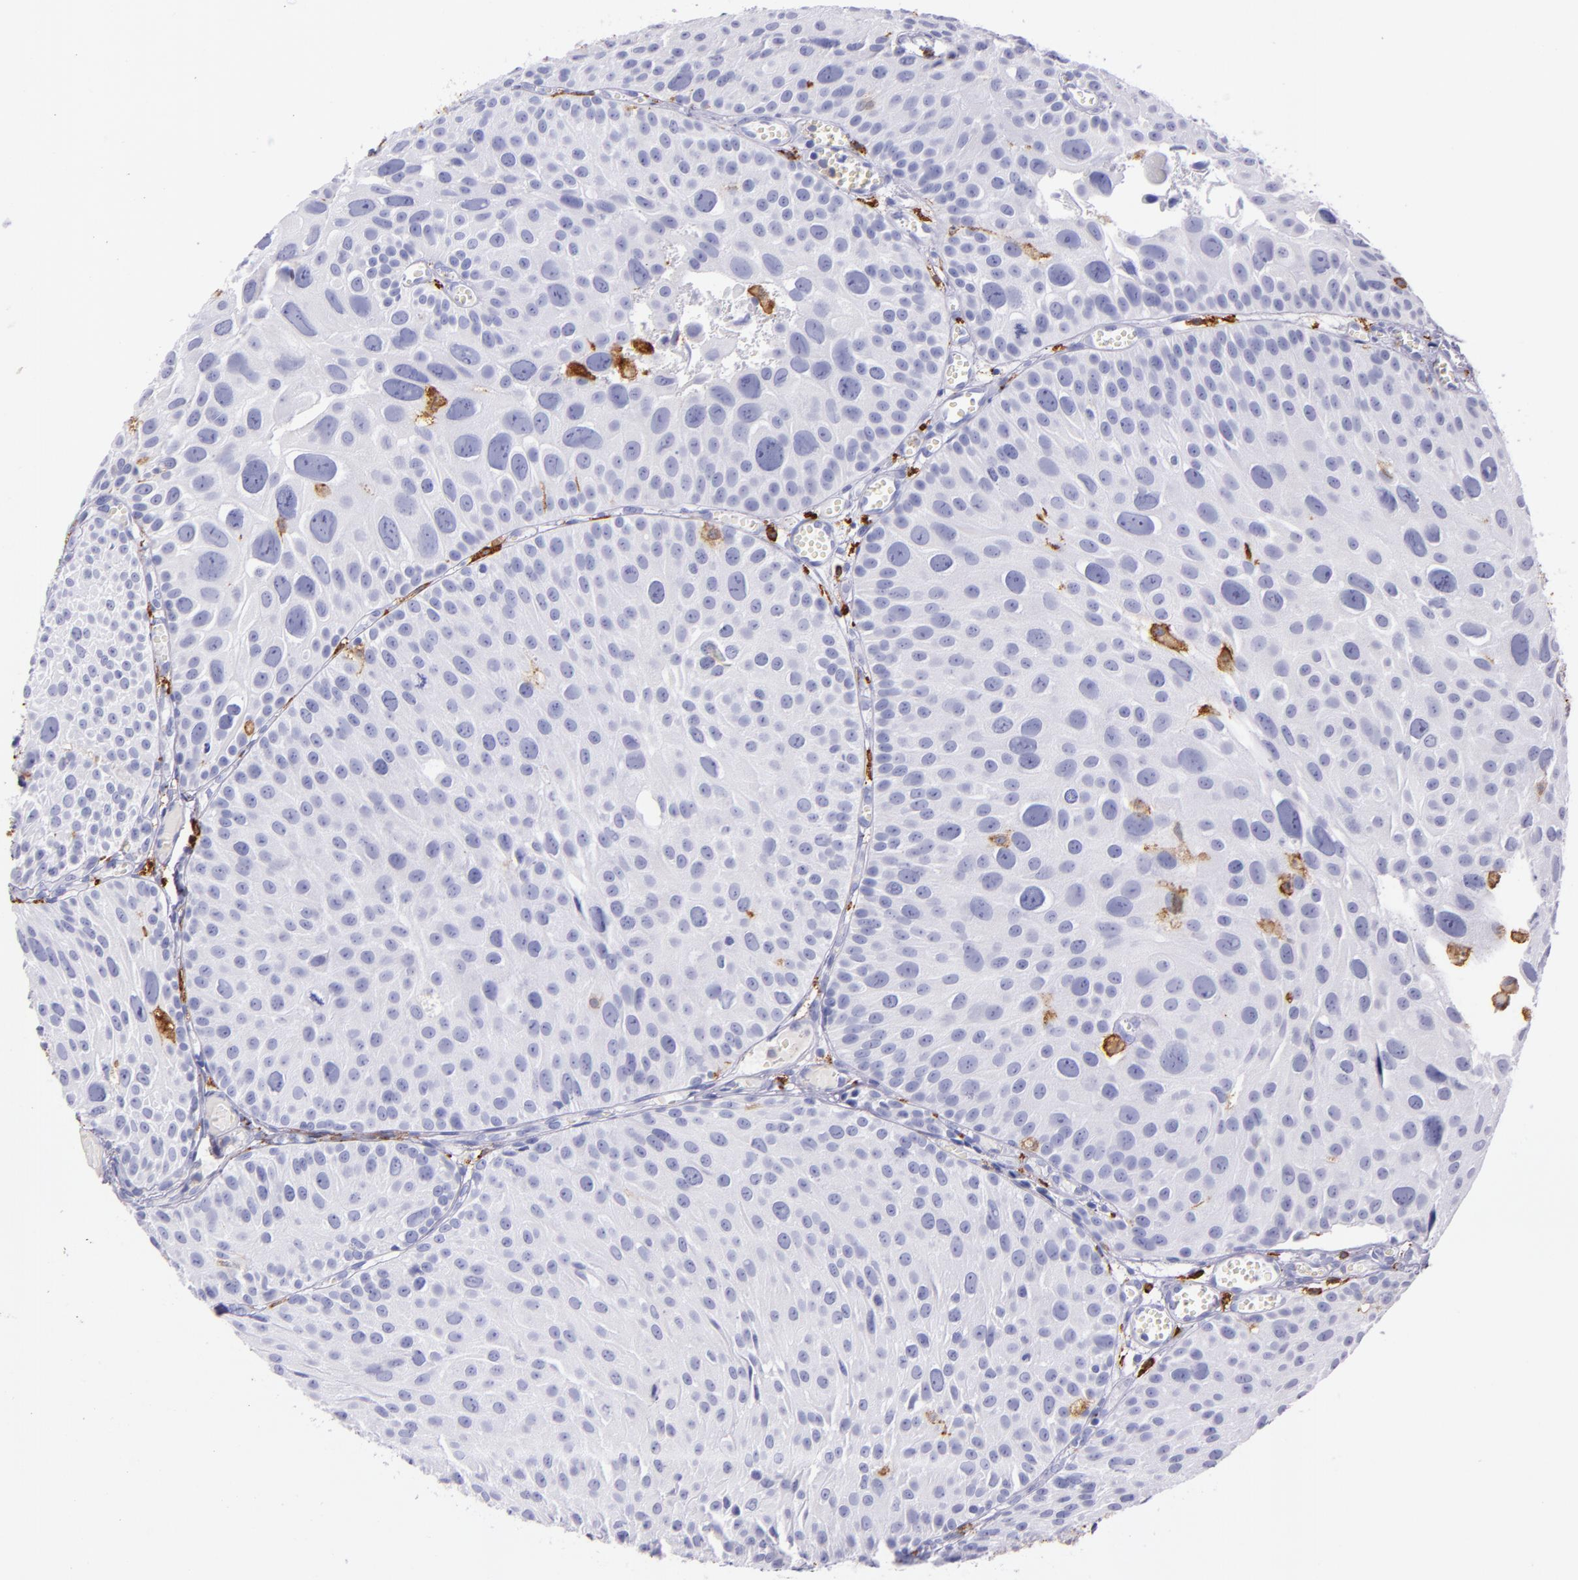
{"staining": {"intensity": "negative", "quantity": "none", "location": "none"}, "tissue": "urothelial cancer", "cell_type": "Tumor cells", "image_type": "cancer", "snomed": [{"axis": "morphology", "description": "Urothelial carcinoma, High grade"}, {"axis": "topography", "description": "Urinary bladder"}], "caption": "Immunohistochemistry (IHC) image of high-grade urothelial carcinoma stained for a protein (brown), which exhibits no staining in tumor cells. (DAB immunohistochemistry, high magnification).", "gene": "CD163", "patient": {"sex": "female", "age": 78}}